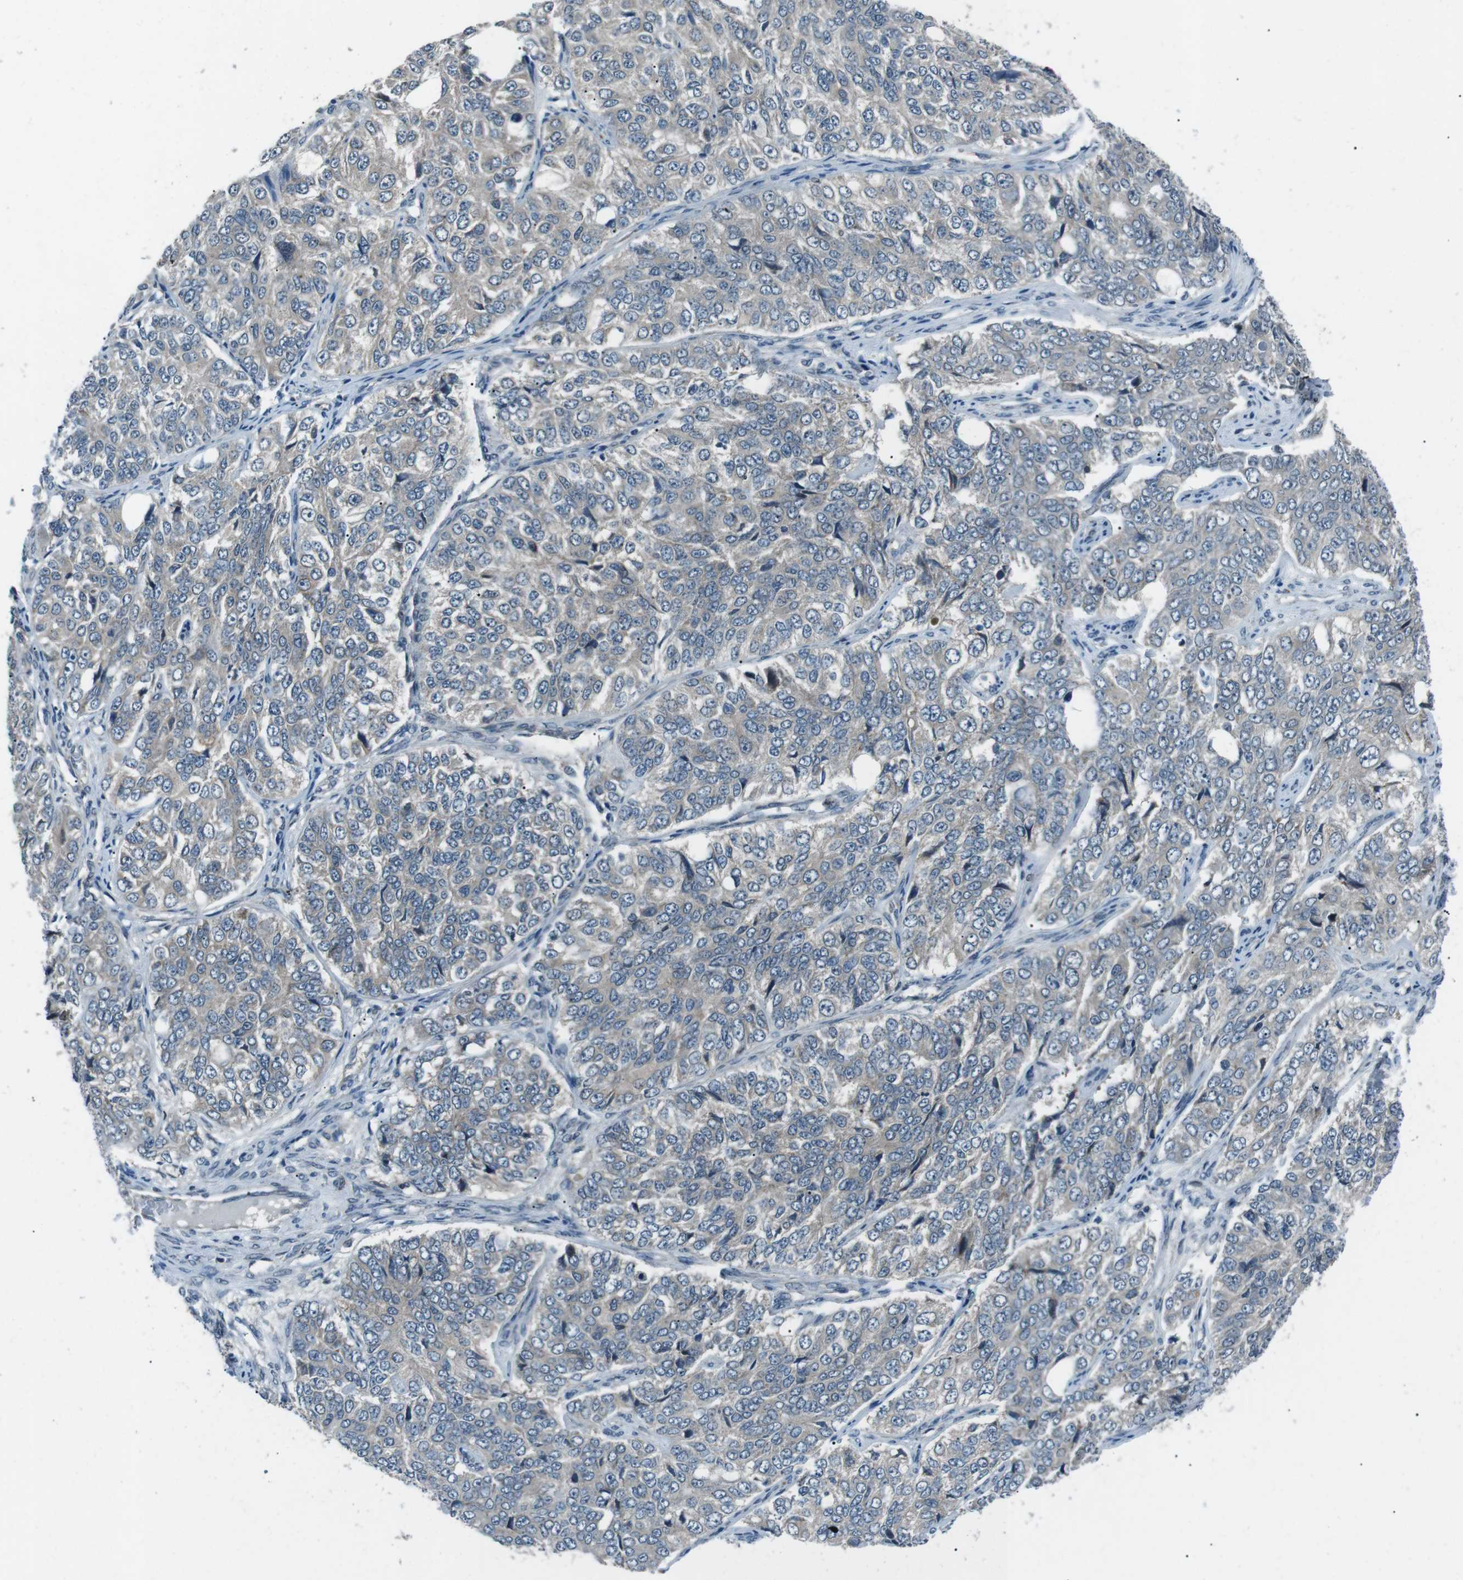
{"staining": {"intensity": "negative", "quantity": "none", "location": "none"}, "tissue": "ovarian cancer", "cell_type": "Tumor cells", "image_type": "cancer", "snomed": [{"axis": "morphology", "description": "Carcinoma, endometroid"}, {"axis": "topography", "description": "Ovary"}], "caption": "IHC image of neoplastic tissue: ovarian cancer stained with DAB exhibits no significant protein positivity in tumor cells.", "gene": "LRIG2", "patient": {"sex": "female", "age": 51}}